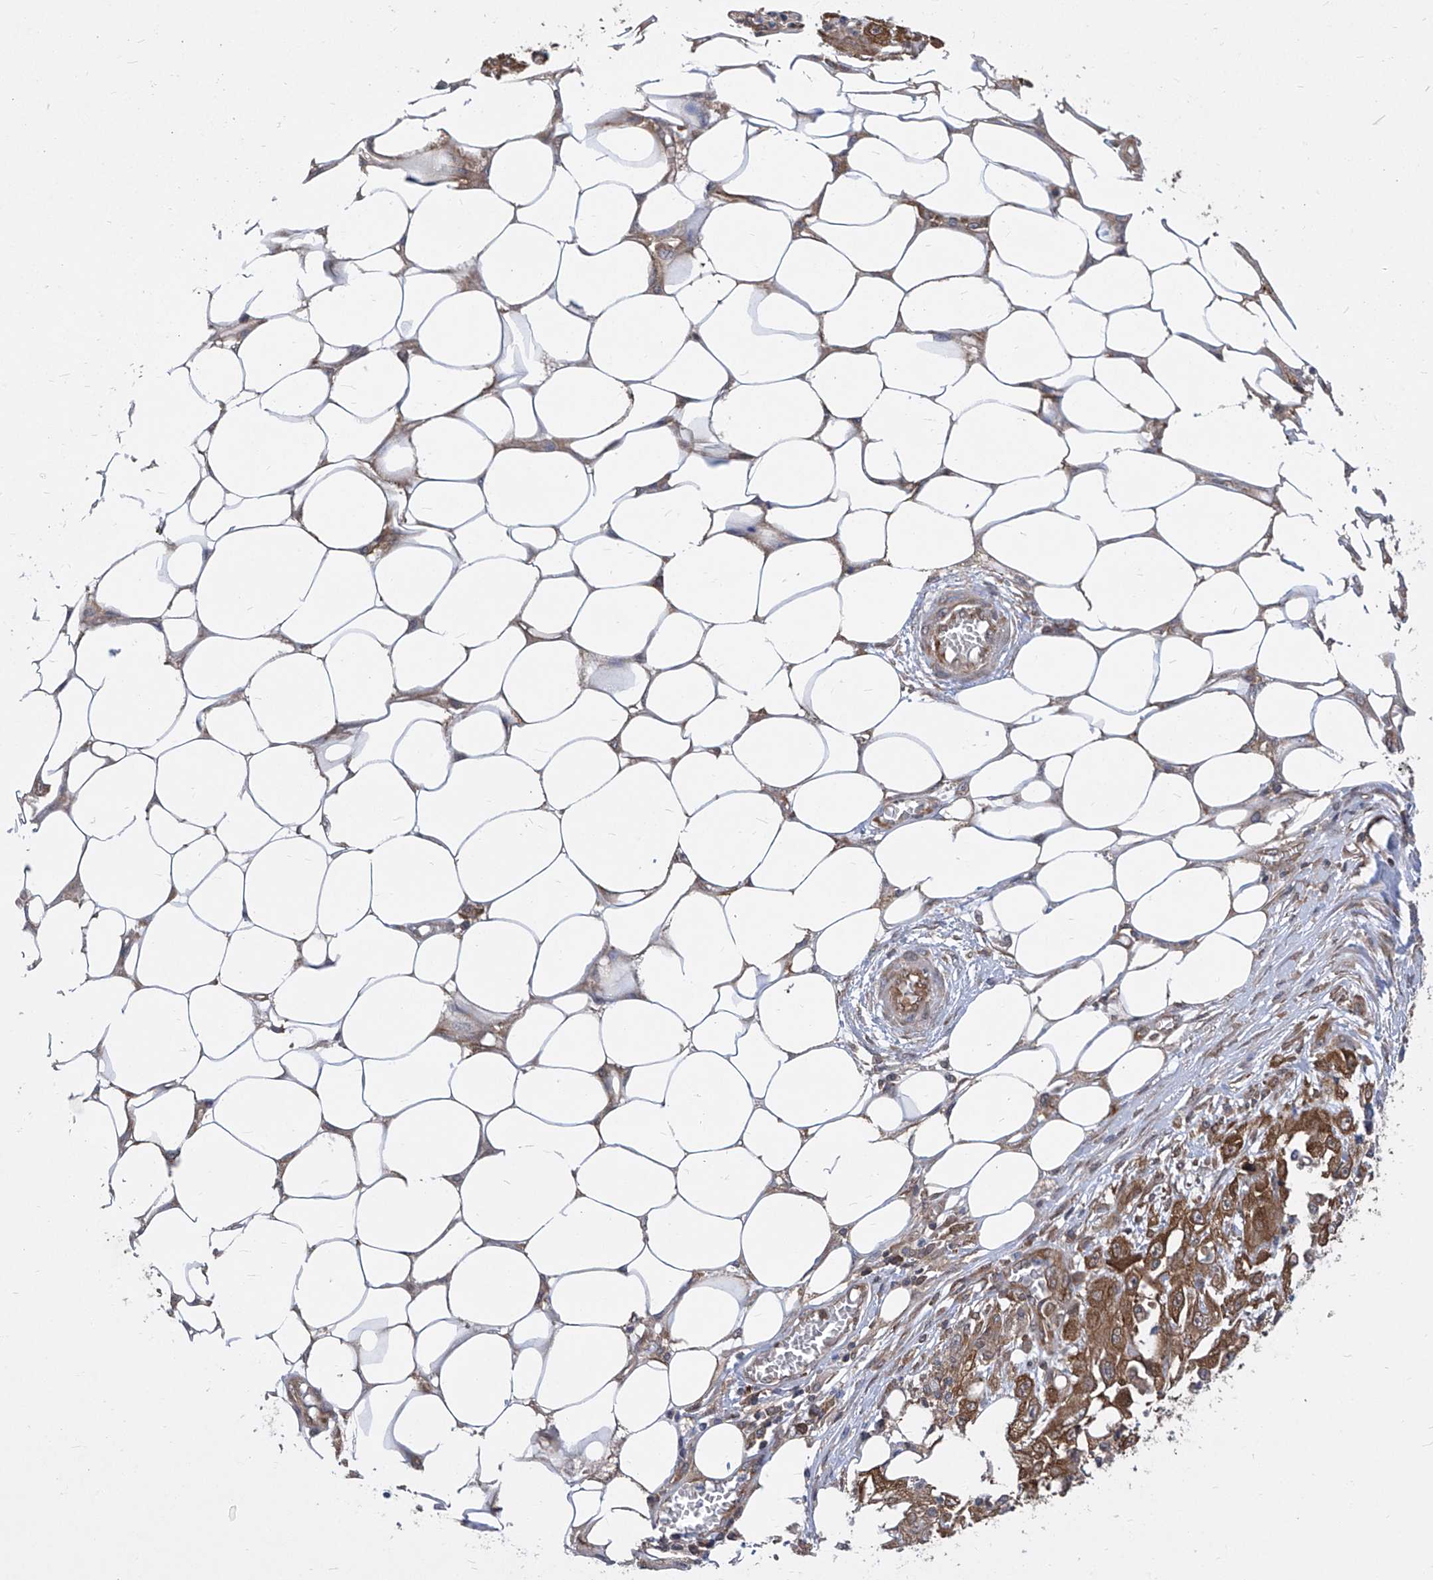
{"staining": {"intensity": "moderate", "quantity": ">75%", "location": "cytoplasmic/membranous"}, "tissue": "skin cancer", "cell_type": "Tumor cells", "image_type": "cancer", "snomed": [{"axis": "morphology", "description": "Squamous cell carcinoma, NOS"}, {"axis": "morphology", "description": "Squamous cell carcinoma, metastatic, NOS"}, {"axis": "topography", "description": "Skin"}, {"axis": "topography", "description": "Lymph node"}], "caption": "Skin cancer (metastatic squamous cell carcinoma) stained with DAB (3,3'-diaminobenzidine) immunohistochemistry (IHC) shows medium levels of moderate cytoplasmic/membranous positivity in about >75% of tumor cells.", "gene": "EIF3M", "patient": {"sex": "male", "age": 75}}